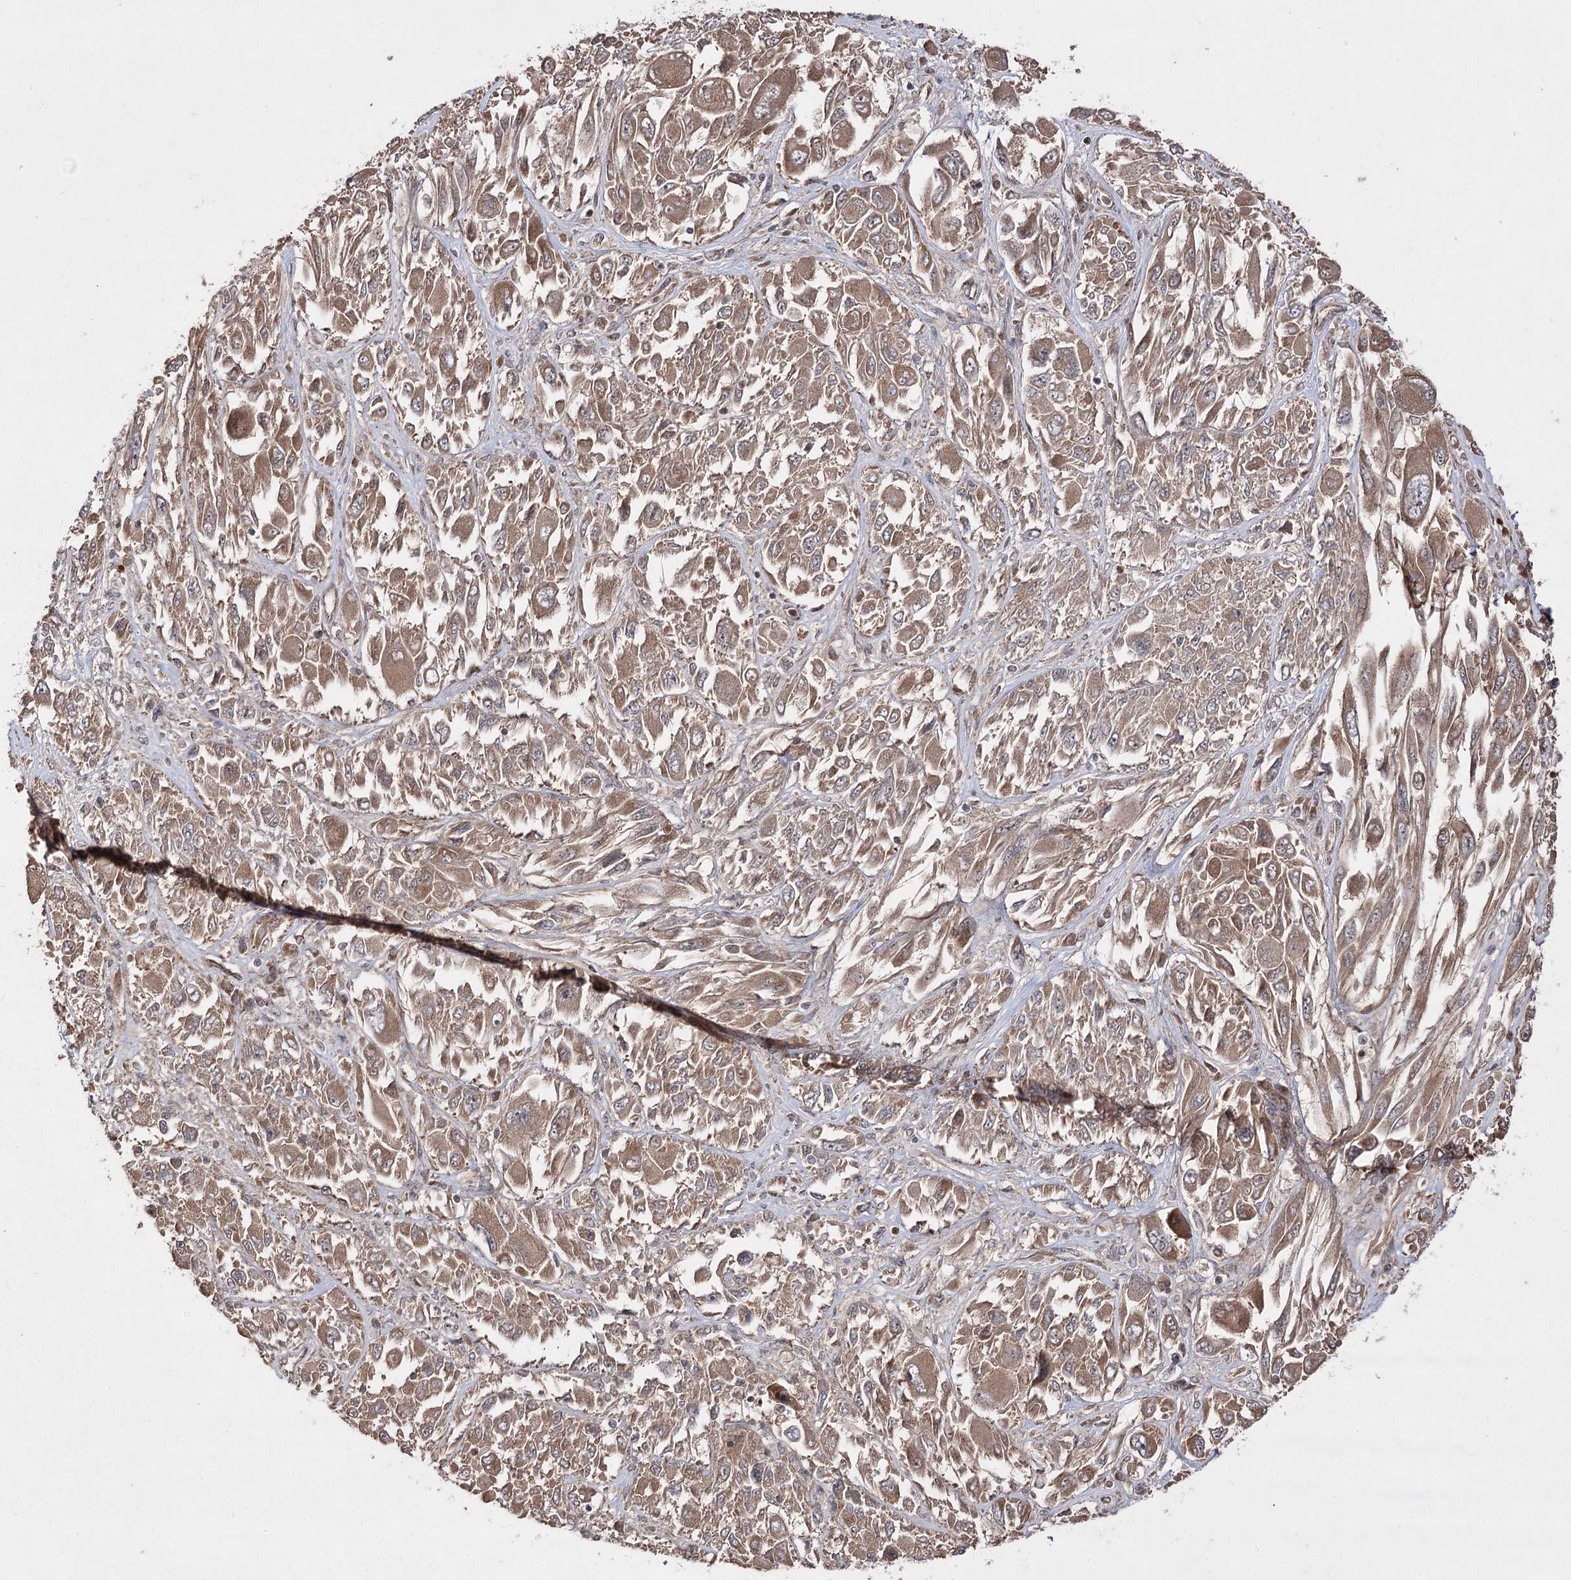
{"staining": {"intensity": "moderate", "quantity": ">75%", "location": "cytoplasmic/membranous"}, "tissue": "melanoma", "cell_type": "Tumor cells", "image_type": "cancer", "snomed": [{"axis": "morphology", "description": "Malignant melanoma, NOS"}, {"axis": "topography", "description": "Skin"}], "caption": "Human melanoma stained with a protein marker exhibits moderate staining in tumor cells.", "gene": "FANCL", "patient": {"sex": "female", "age": 91}}